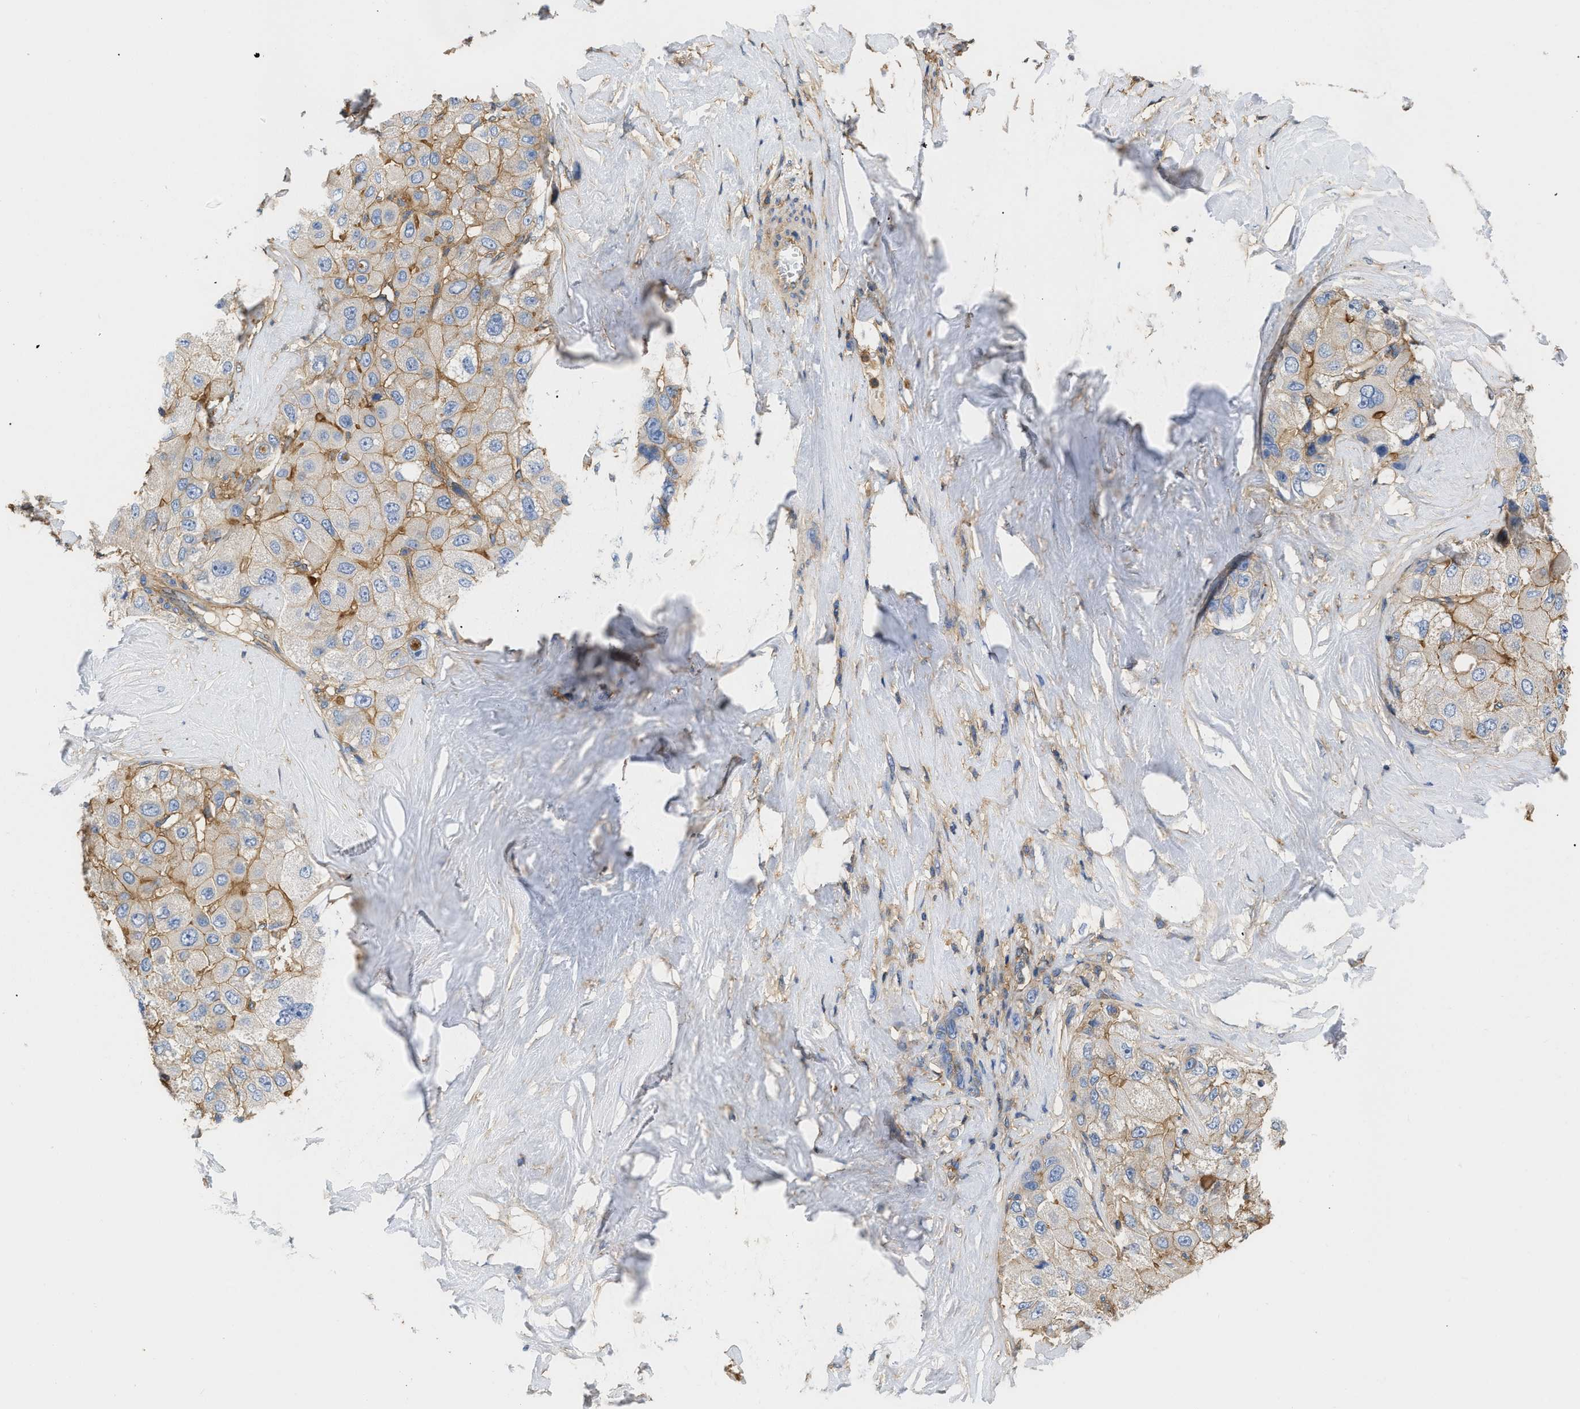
{"staining": {"intensity": "moderate", "quantity": ">75%", "location": "cytoplasmic/membranous"}, "tissue": "liver cancer", "cell_type": "Tumor cells", "image_type": "cancer", "snomed": [{"axis": "morphology", "description": "Carcinoma, Hepatocellular, NOS"}, {"axis": "topography", "description": "Liver"}], "caption": "A micrograph of liver cancer stained for a protein reveals moderate cytoplasmic/membranous brown staining in tumor cells. The staining was performed using DAB (3,3'-diaminobenzidine) to visualize the protein expression in brown, while the nuclei were stained in blue with hematoxylin (Magnification: 20x).", "gene": "GNB4", "patient": {"sex": "male", "age": 80}}